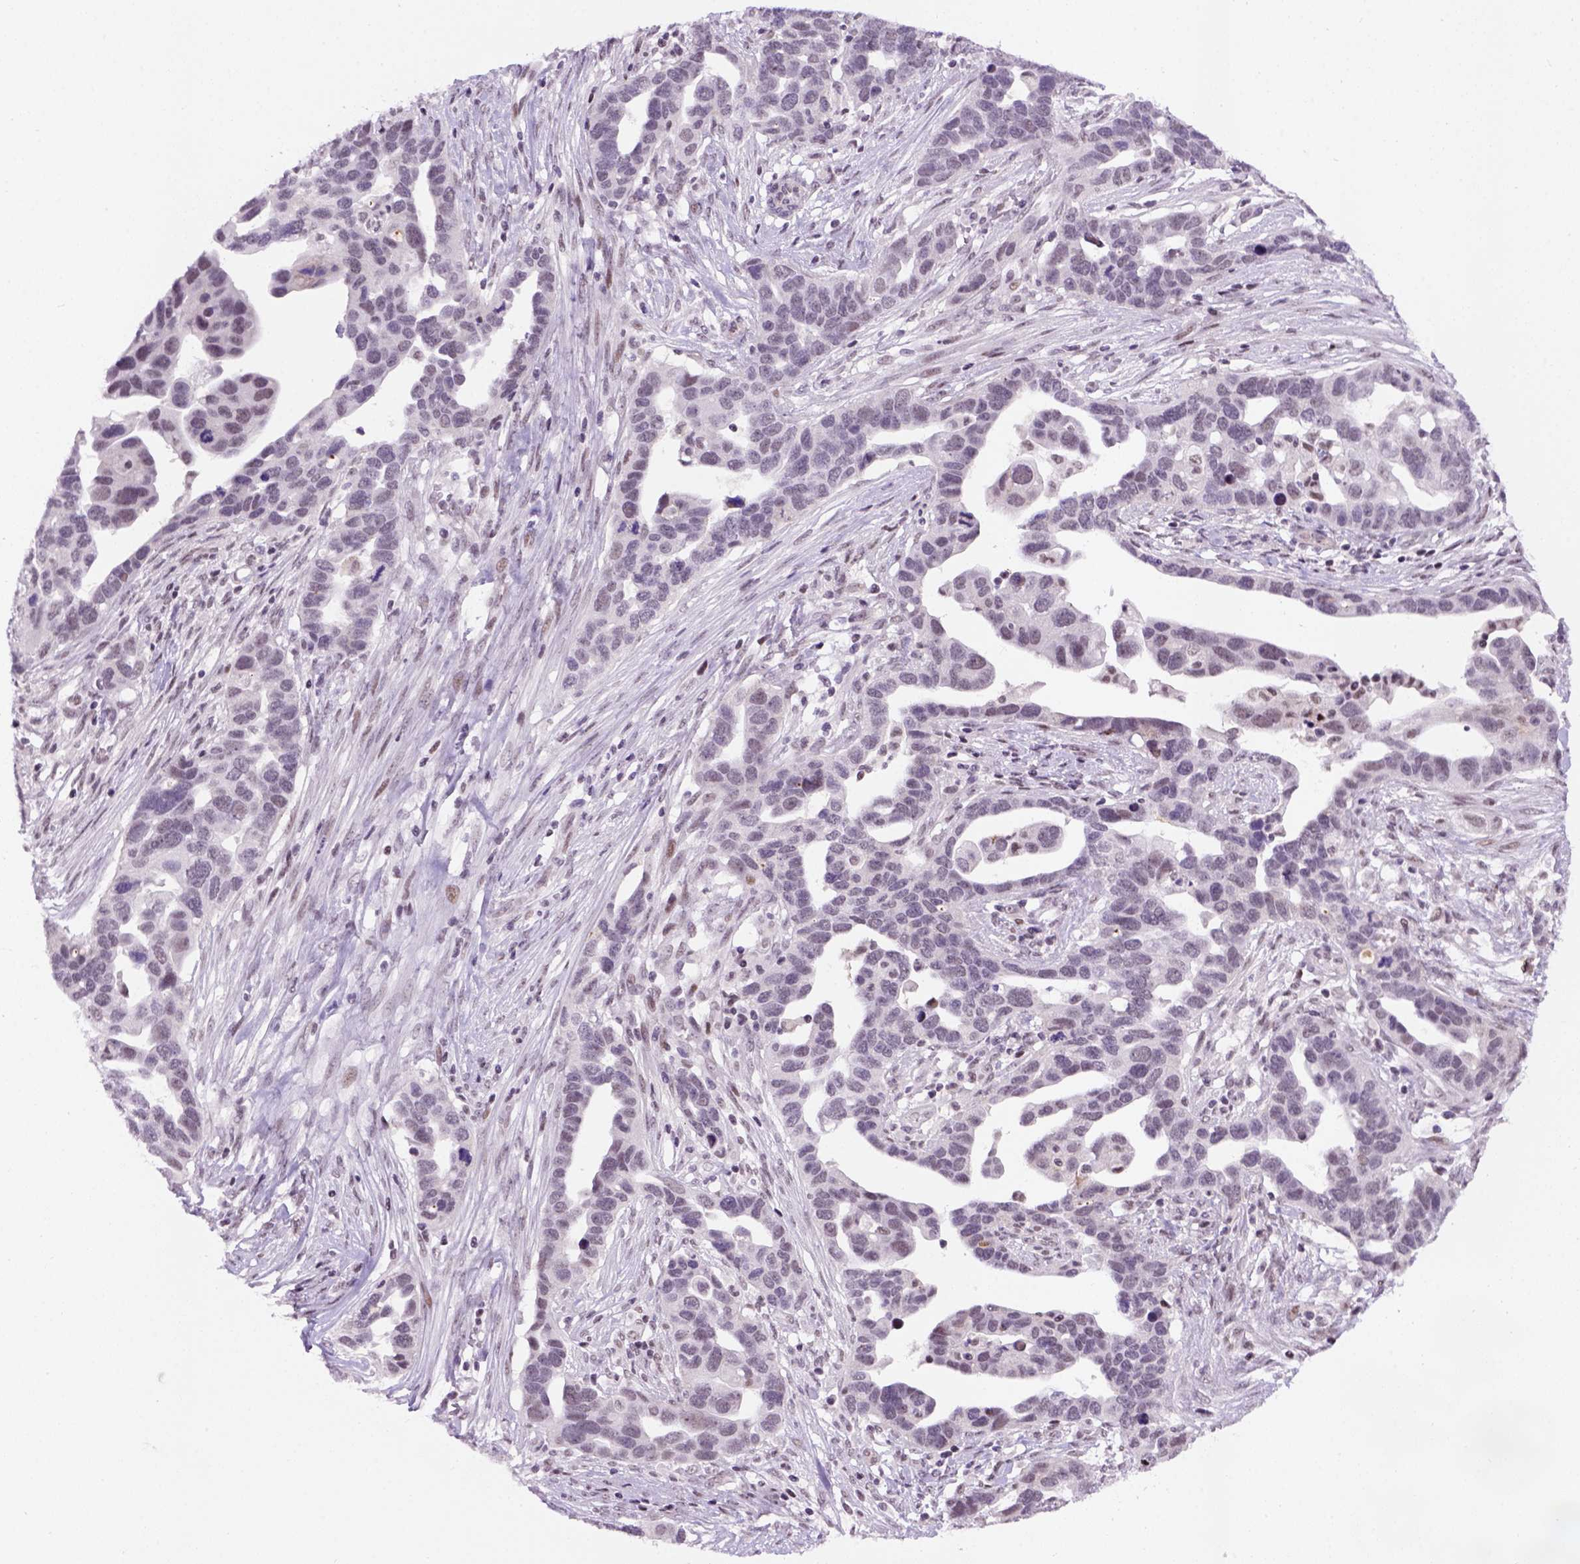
{"staining": {"intensity": "negative", "quantity": "none", "location": "none"}, "tissue": "ovarian cancer", "cell_type": "Tumor cells", "image_type": "cancer", "snomed": [{"axis": "morphology", "description": "Cystadenocarcinoma, serous, NOS"}, {"axis": "topography", "description": "Ovary"}], "caption": "High power microscopy micrograph of an IHC image of ovarian serous cystadenocarcinoma, revealing no significant positivity in tumor cells.", "gene": "TBPL1", "patient": {"sex": "female", "age": 54}}